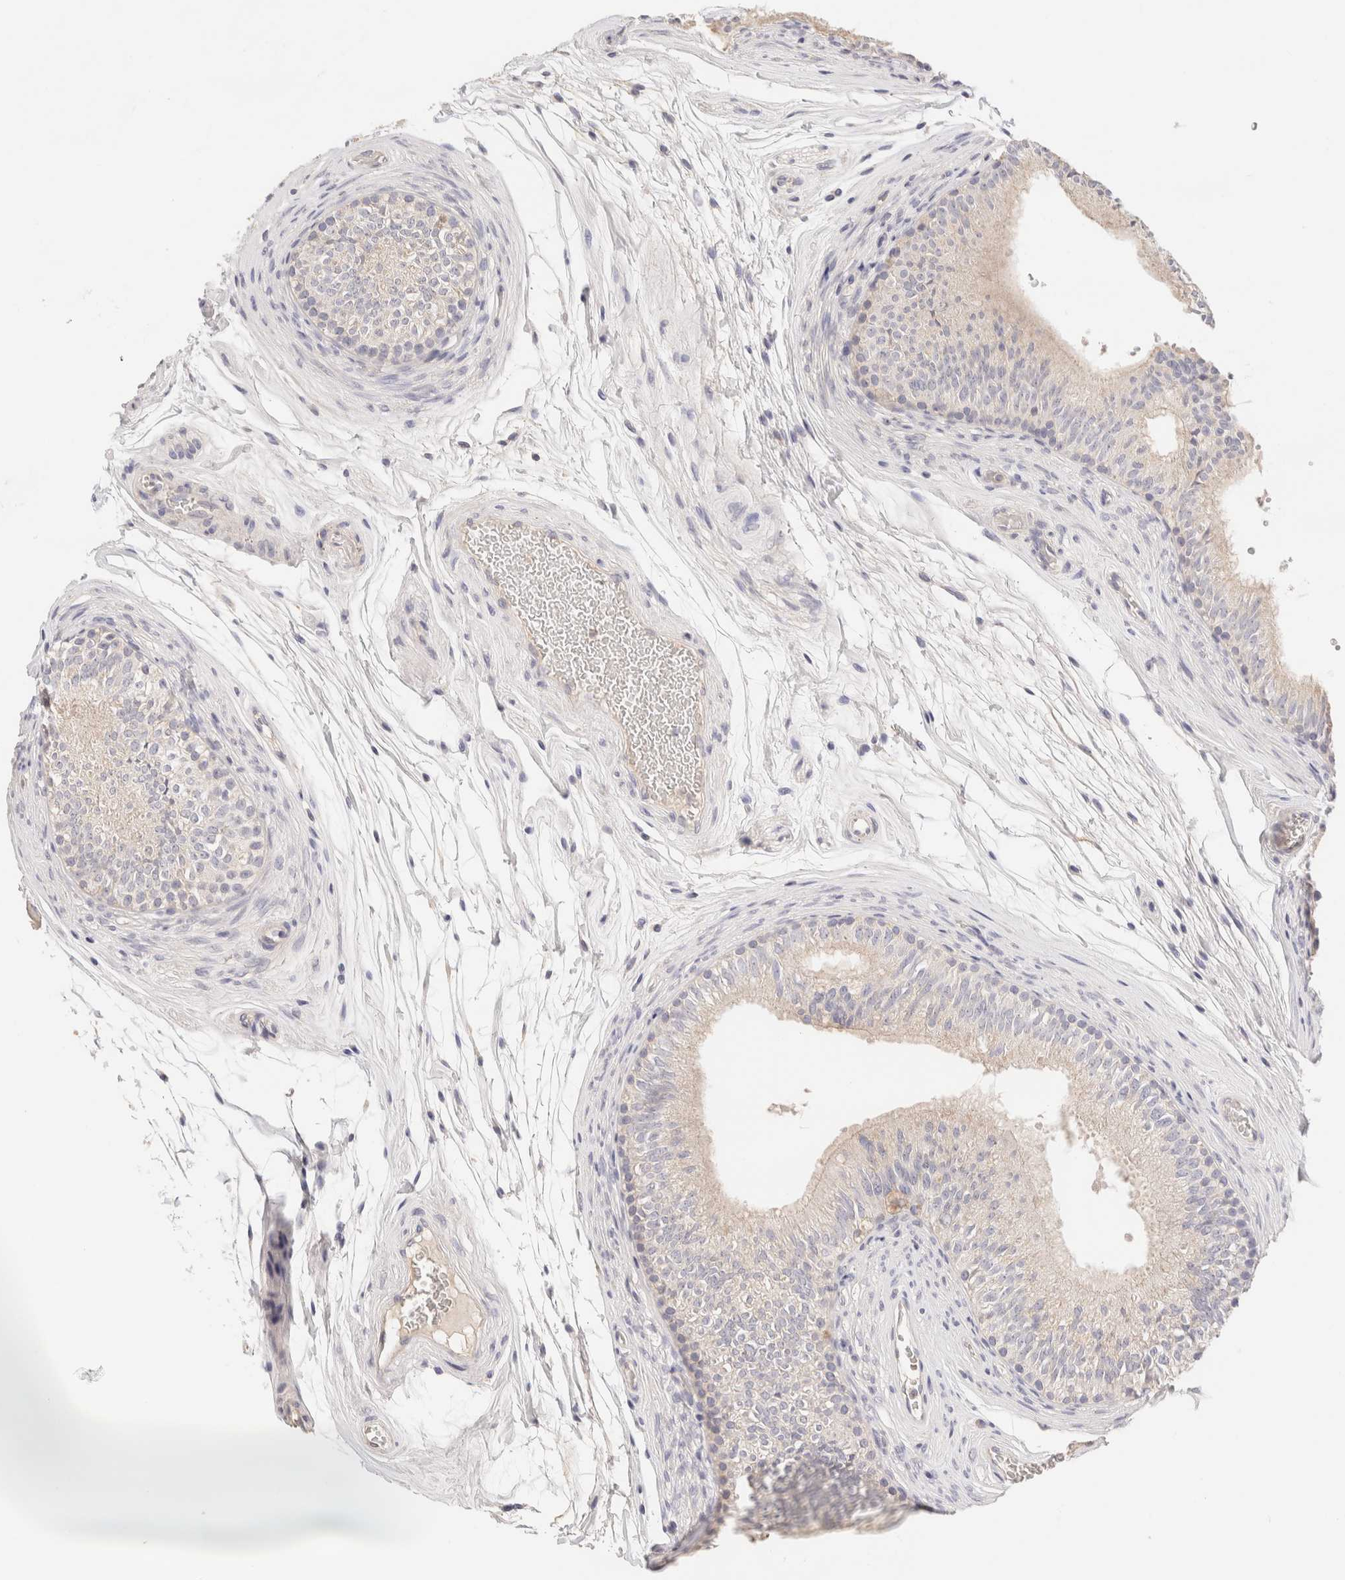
{"staining": {"intensity": "negative", "quantity": "none", "location": "none"}, "tissue": "epididymis", "cell_type": "Glandular cells", "image_type": "normal", "snomed": [{"axis": "morphology", "description": "Normal tissue, NOS"}, {"axis": "topography", "description": "Epididymis"}], "caption": "Micrograph shows no significant protein positivity in glandular cells of normal epididymis.", "gene": "SCGB2A2", "patient": {"sex": "male", "age": 36}}